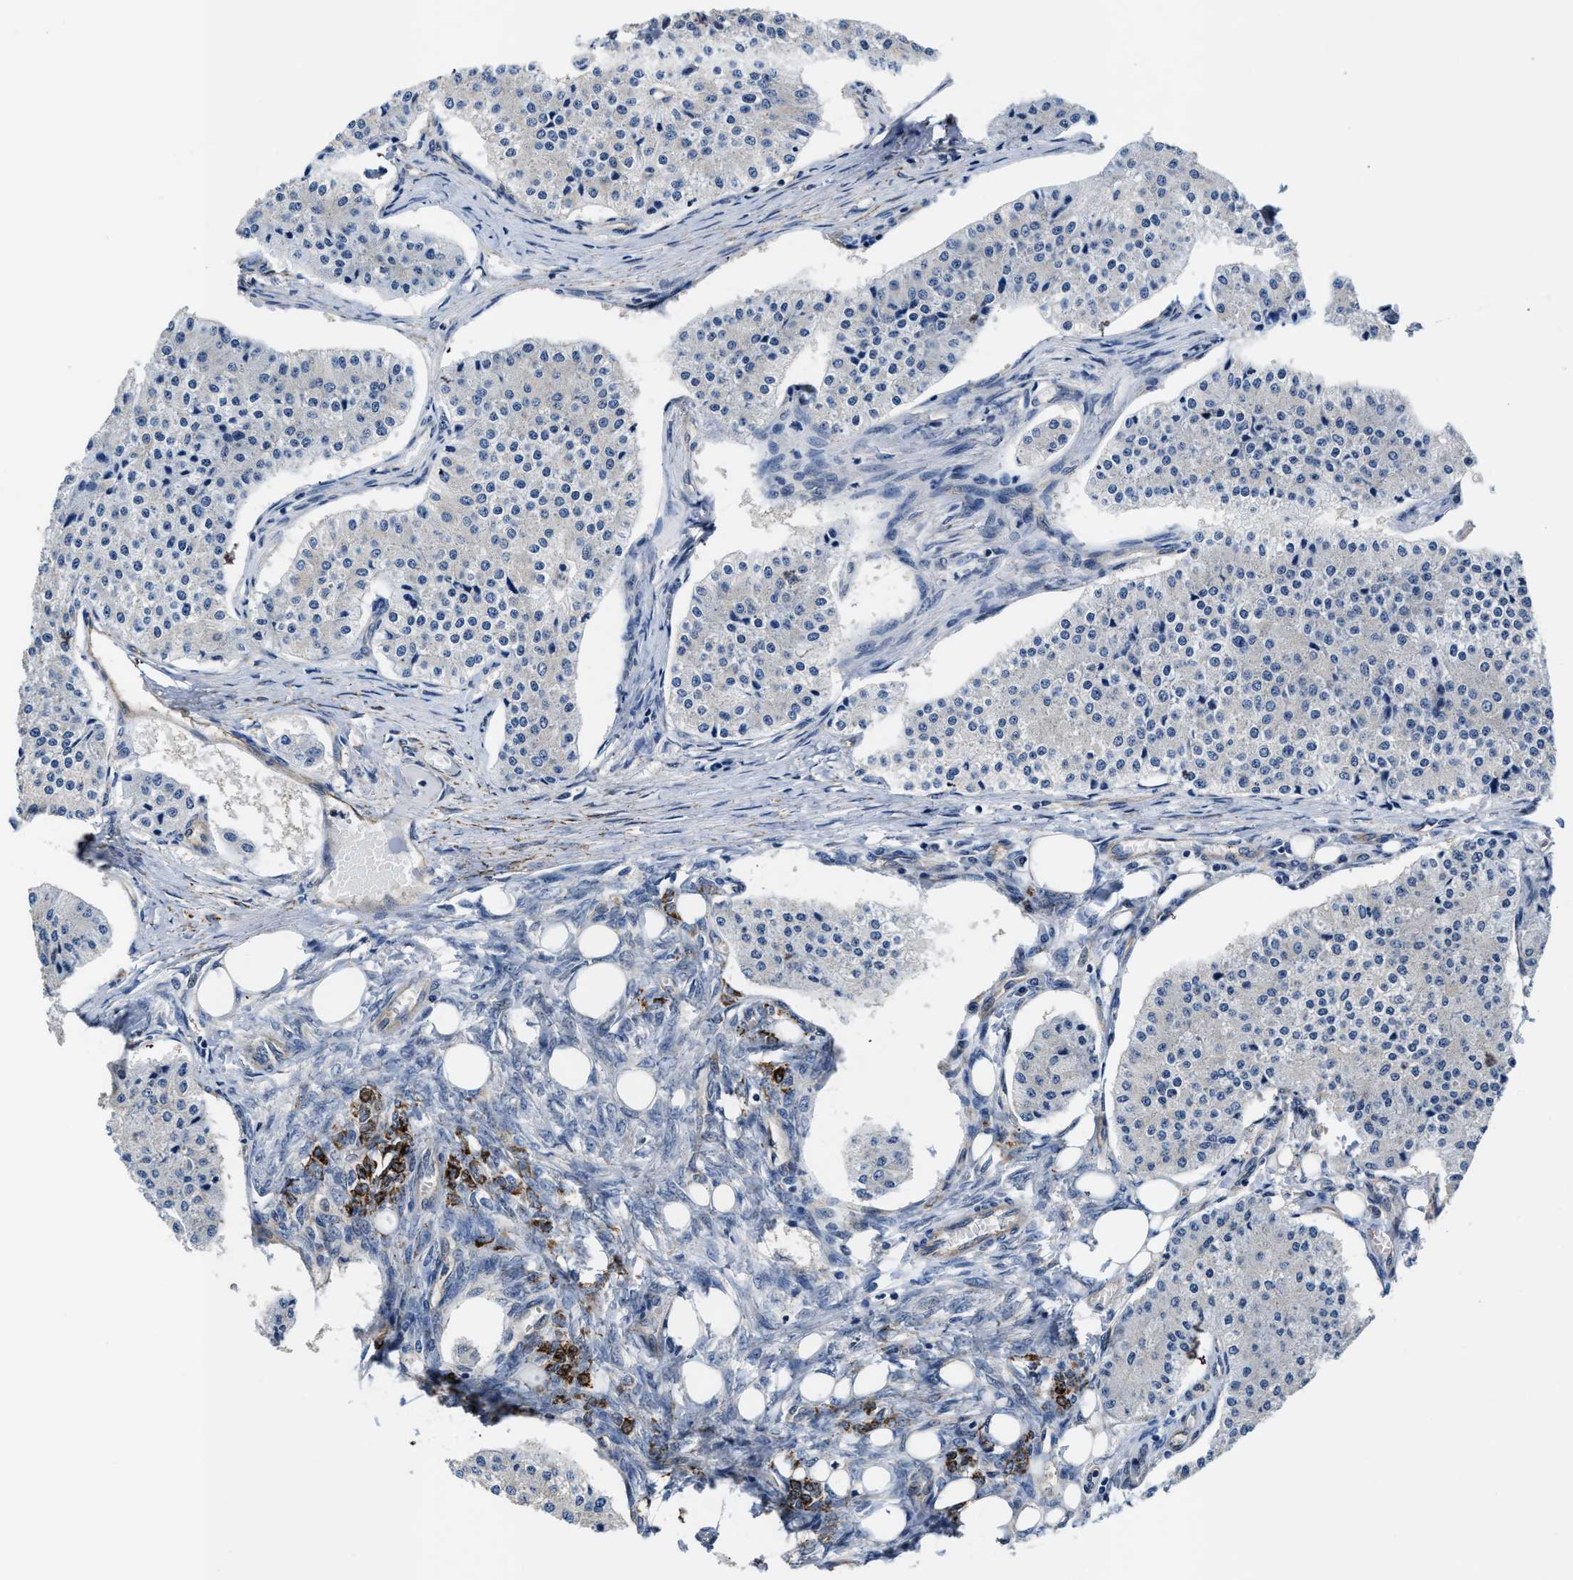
{"staining": {"intensity": "negative", "quantity": "none", "location": "none"}, "tissue": "carcinoid", "cell_type": "Tumor cells", "image_type": "cancer", "snomed": [{"axis": "morphology", "description": "Carcinoid, malignant, NOS"}, {"axis": "topography", "description": "Colon"}], "caption": "Tumor cells show no significant expression in carcinoid (malignant). Brightfield microscopy of immunohistochemistry stained with DAB (brown) and hematoxylin (blue), captured at high magnification.", "gene": "C22orf42", "patient": {"sex": "female", "age": 52}}